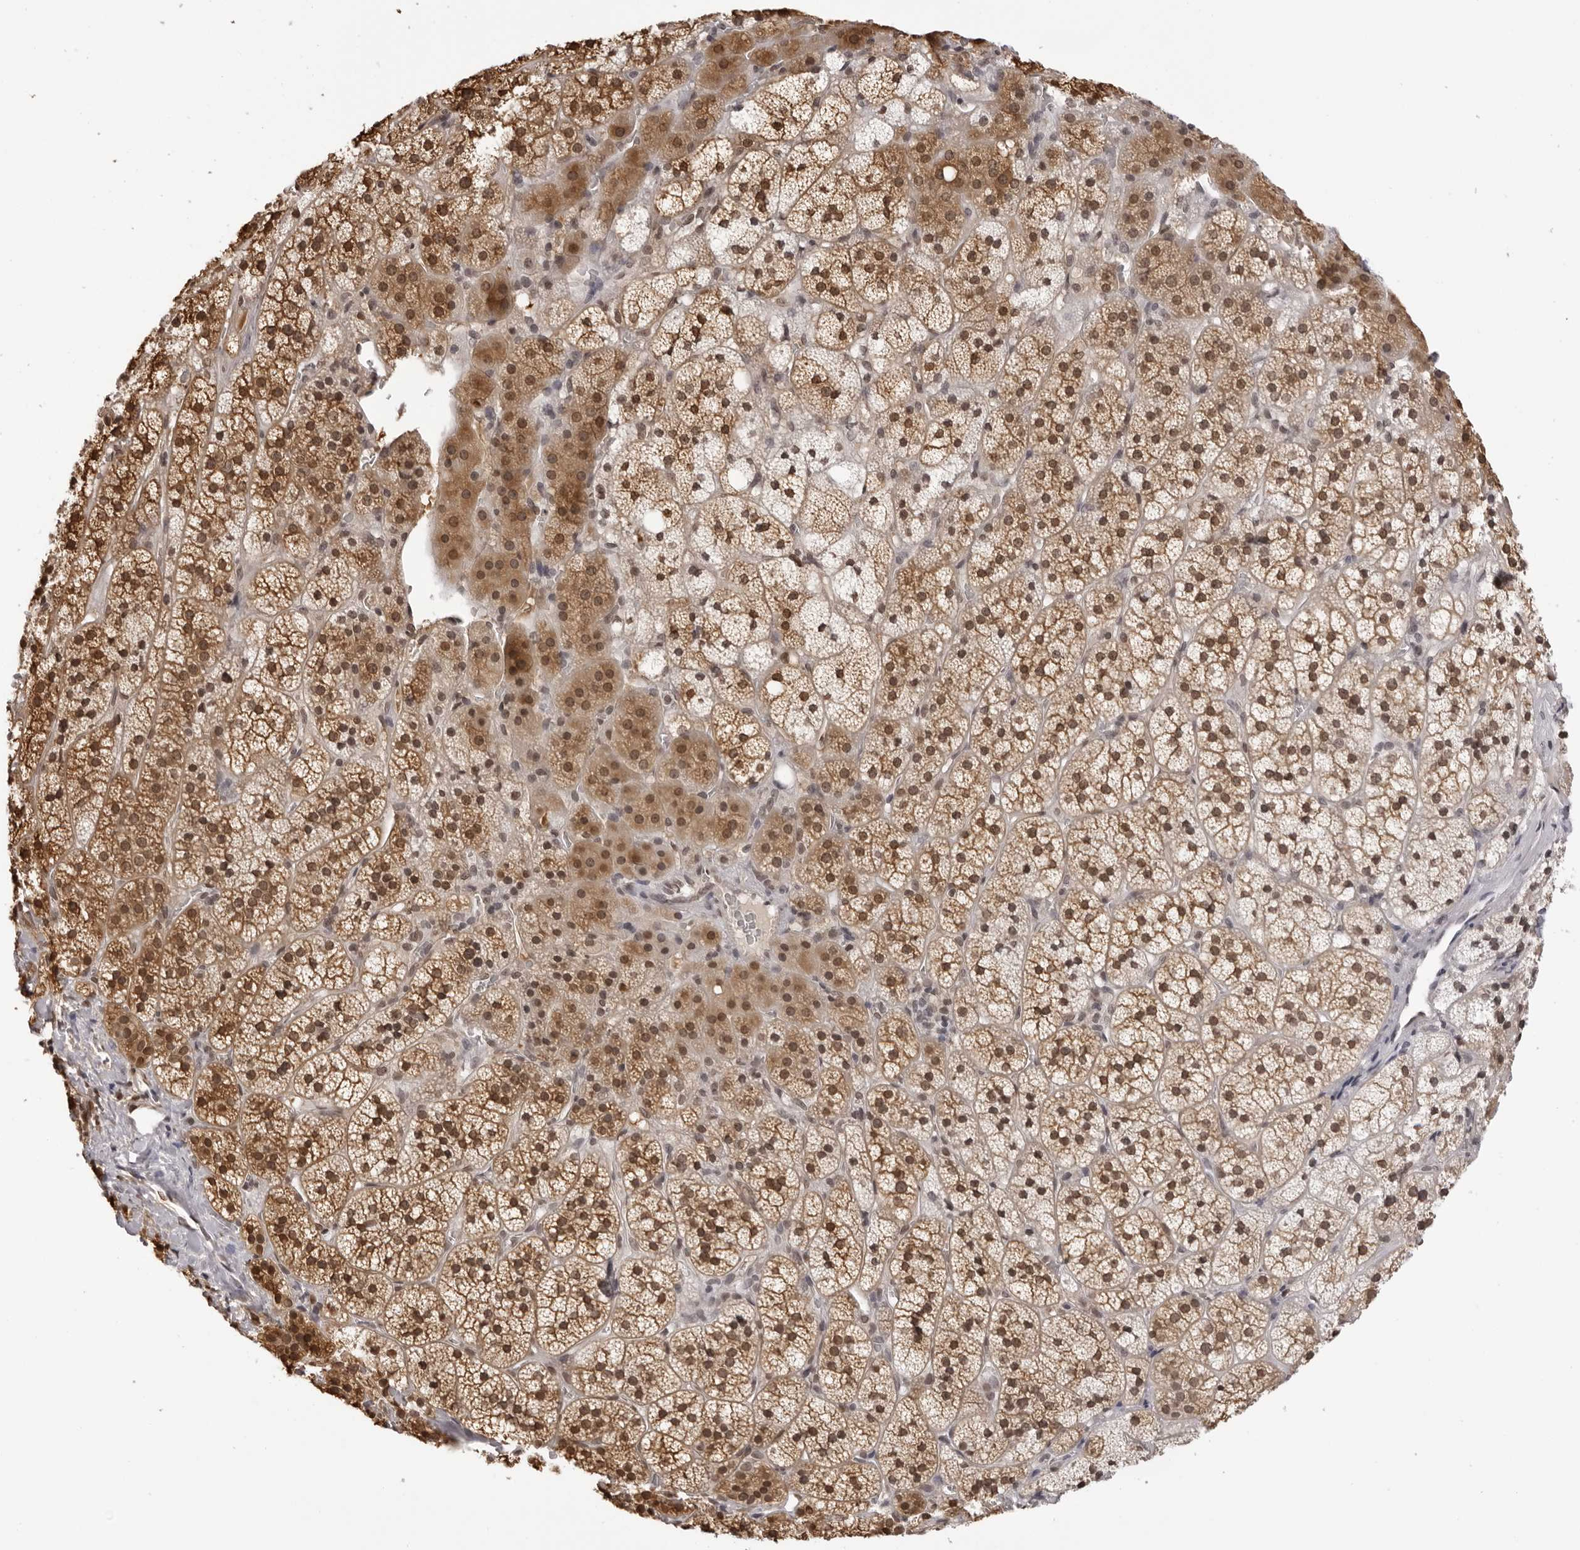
{"staining": {"intensity": "moderate", "quantity": ">75%", "location": "cytoplasmic/membranous,nuclear"}, "tissue": "adrenal gland", "cell_type": "Glandular cells", "image_type": "normal", "snomed": [{"axis": "morphology", "description": "Normal tissue, NOS"}, {"axis": "topography", "description": "Adrenal gland"}], "caption": "A brown stain shows moderate cytoplasmic/membranous,nuclear staining of a protein in glandular cells of normal human adrenal gland. Immunohistochemistry (ihc) stains the protein in brown and the nuclei are stained blue.", "gene": "HSPA4", "patient": {"sex": "female", "age": 44}}